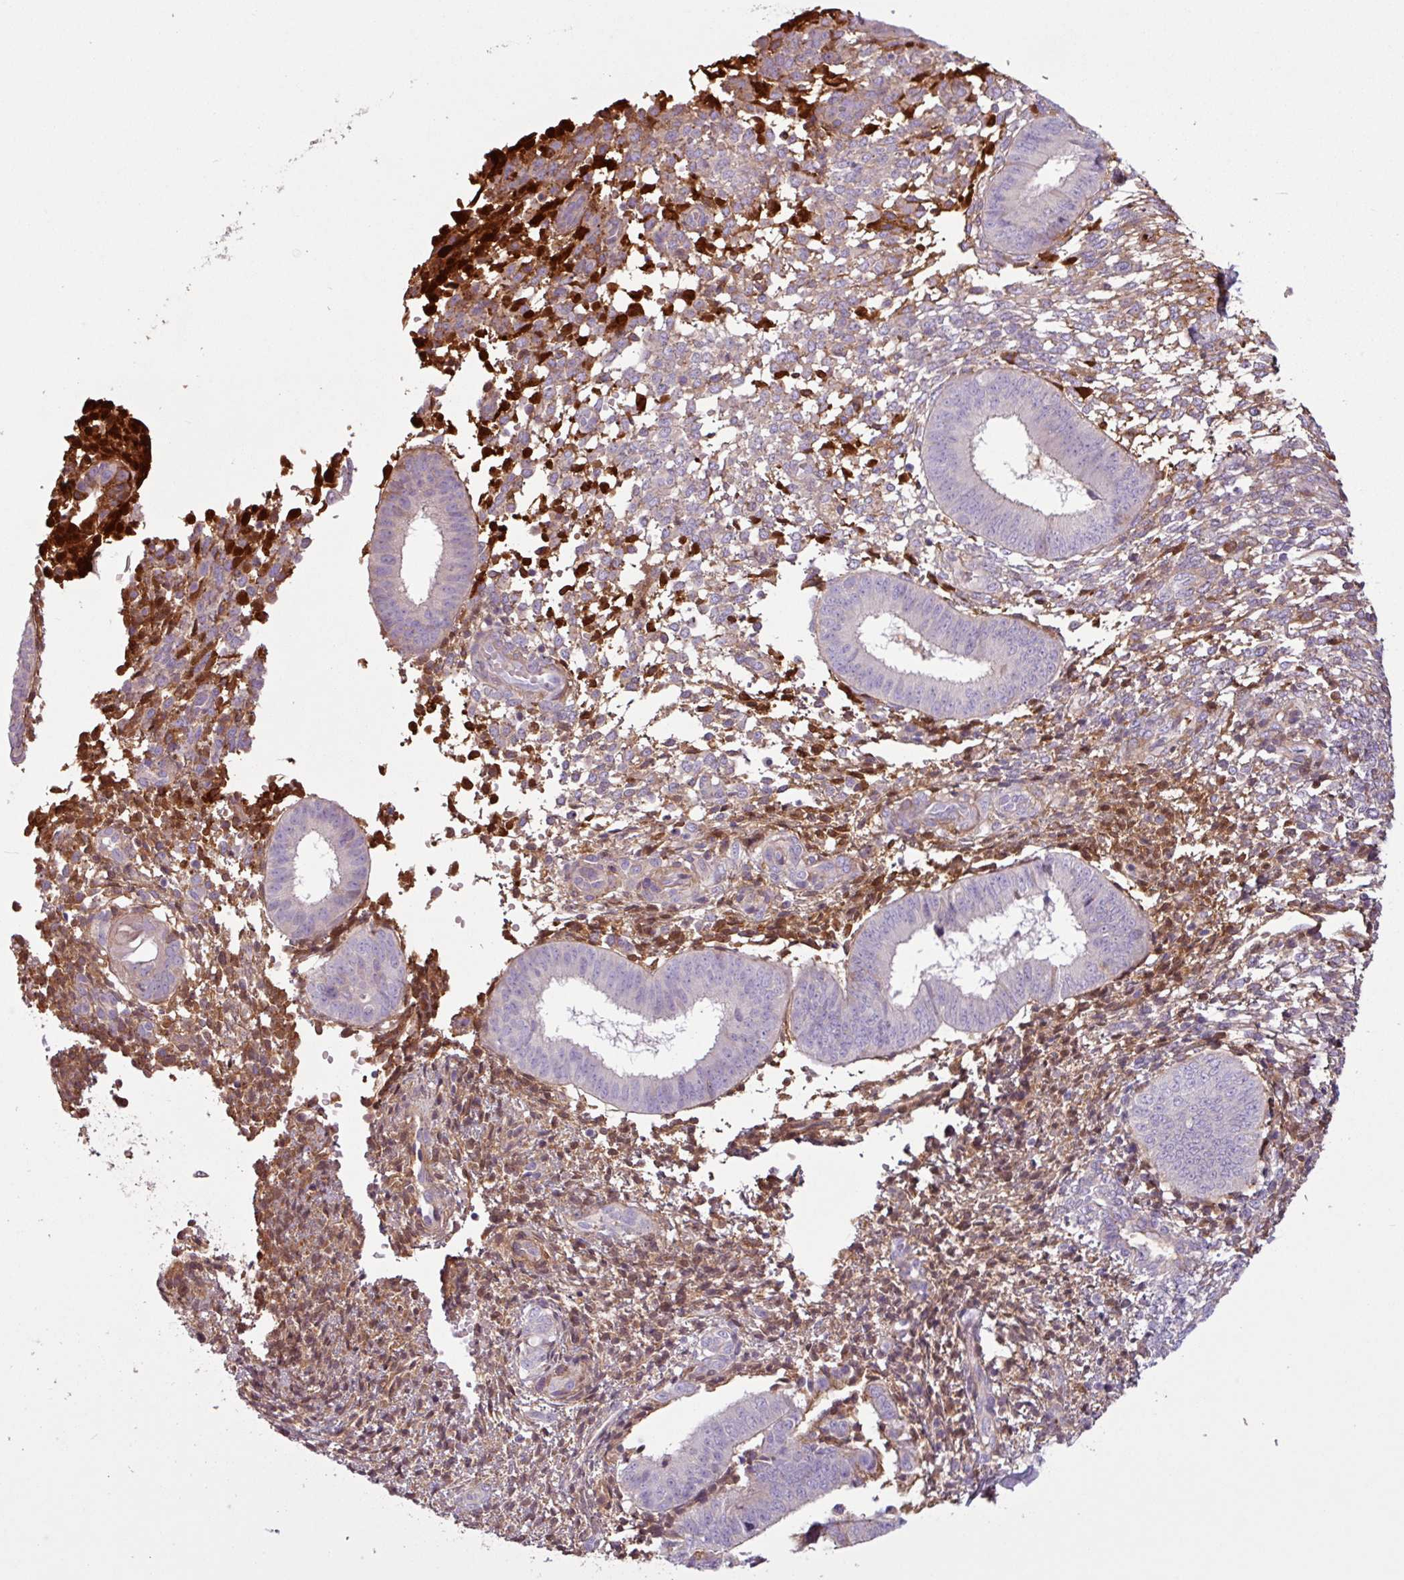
{"staining": {"intensity": "moderate", "quantity": "<25%", "location": "cytoplasmic/membranous"}, "tissue": "endometrium", "cell_type": "Cells in endometrial stroma", "image_type": "normal", "snomed": [{"axis": "morphology", "description": "Normal tissue, NOS"}, {"axis": "topography", "description": "Endometrium"}], "caption": "This is a micrograph of immunohistochemistry (IHC) staining of unremarkable endometrium, which shows moderate expression in the cytoplasmic/membranous of cells in endometrial stroma.", "gene": "C4A", "patient": {"sex": "female", "age": 49}}